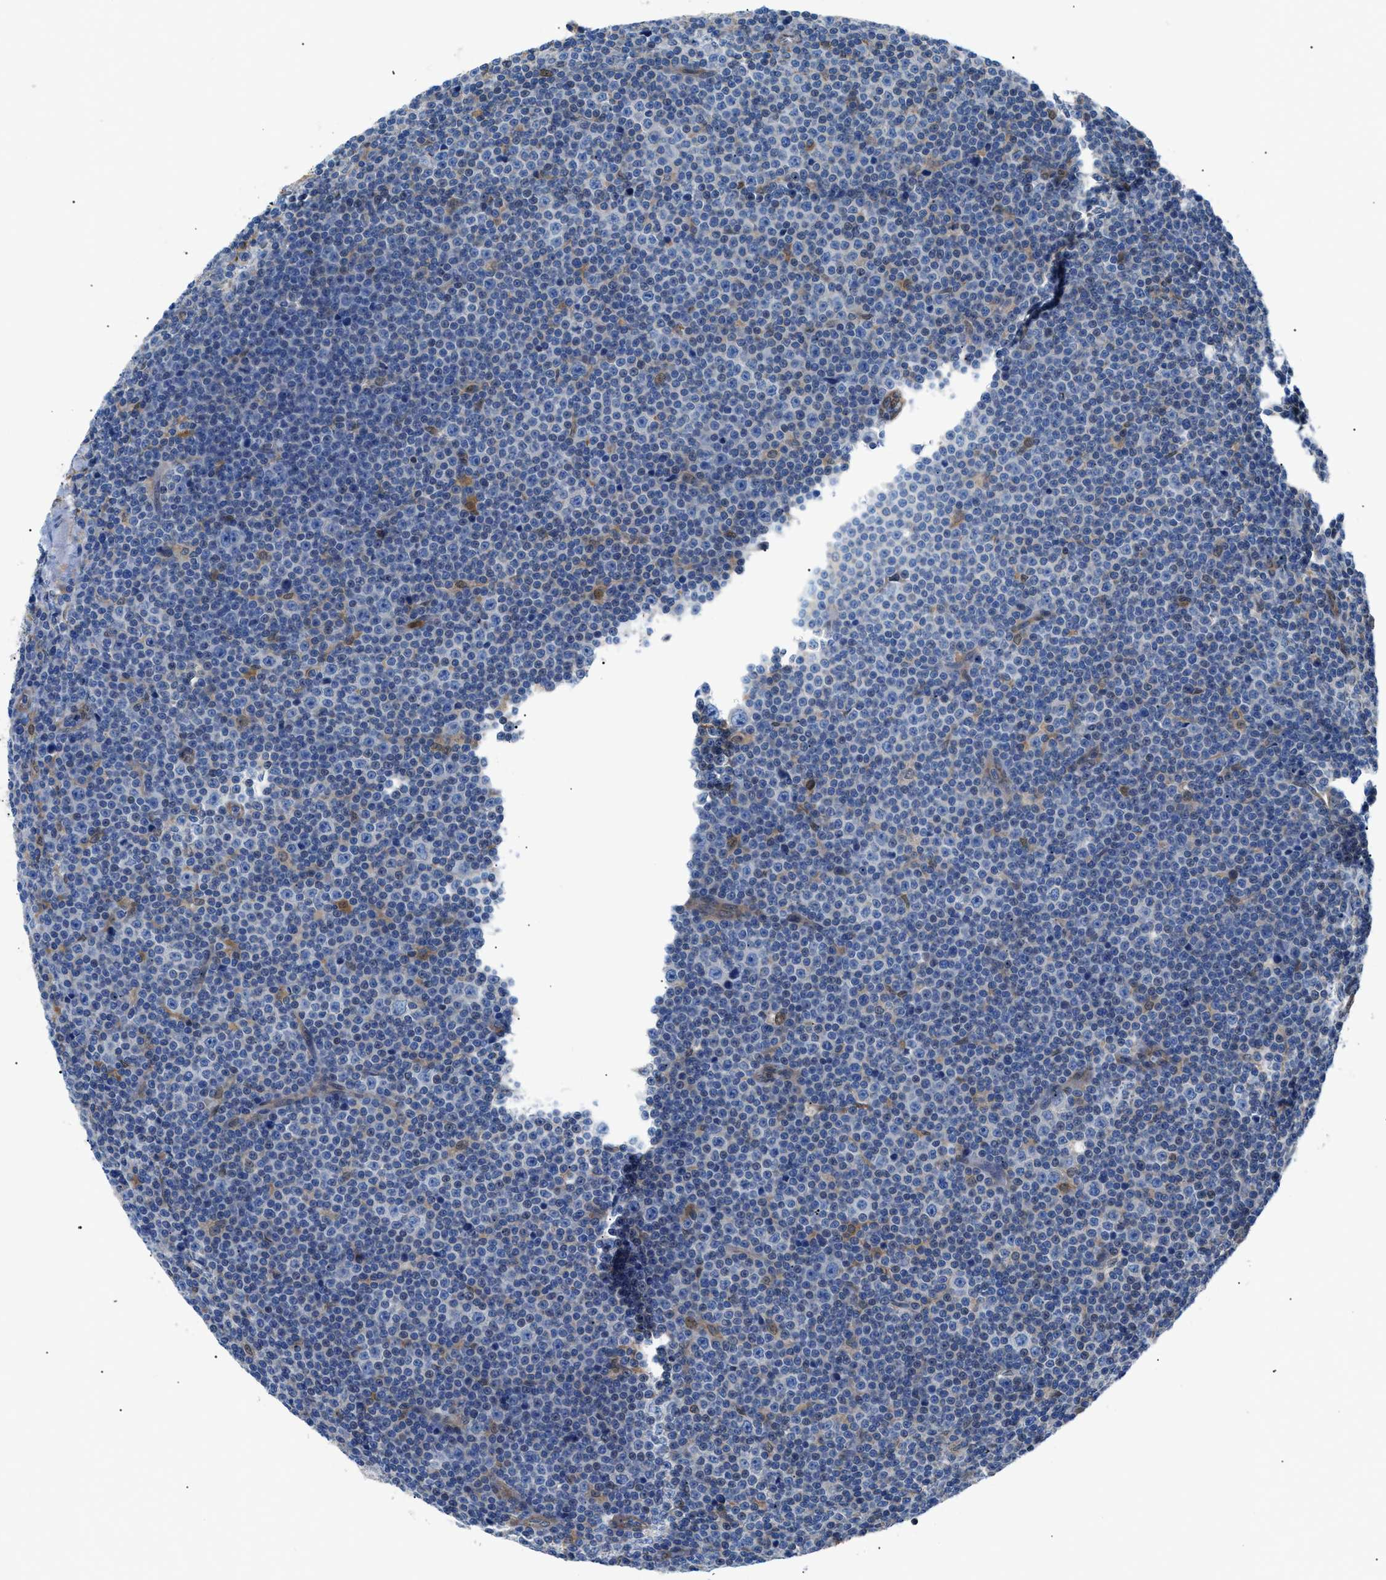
{"staining": {"intensity": "negative", "quantity": "none", "location": "none"}, "tissue": "lymphoma", "cell_type": "Tumor cells", "image_type": "cancer", "snomed": [{"axis": "morphology", "description": "Malignant lymphoma, non-Hodgkin's type, Low grade"}, {"axis": "topography", "description": "Lymph node"}], "caption": "Tumor cells show no significant protein expression in lymphoma.", "gene": "DMAC1", "patient": {"sex": "female", "age": 67}}